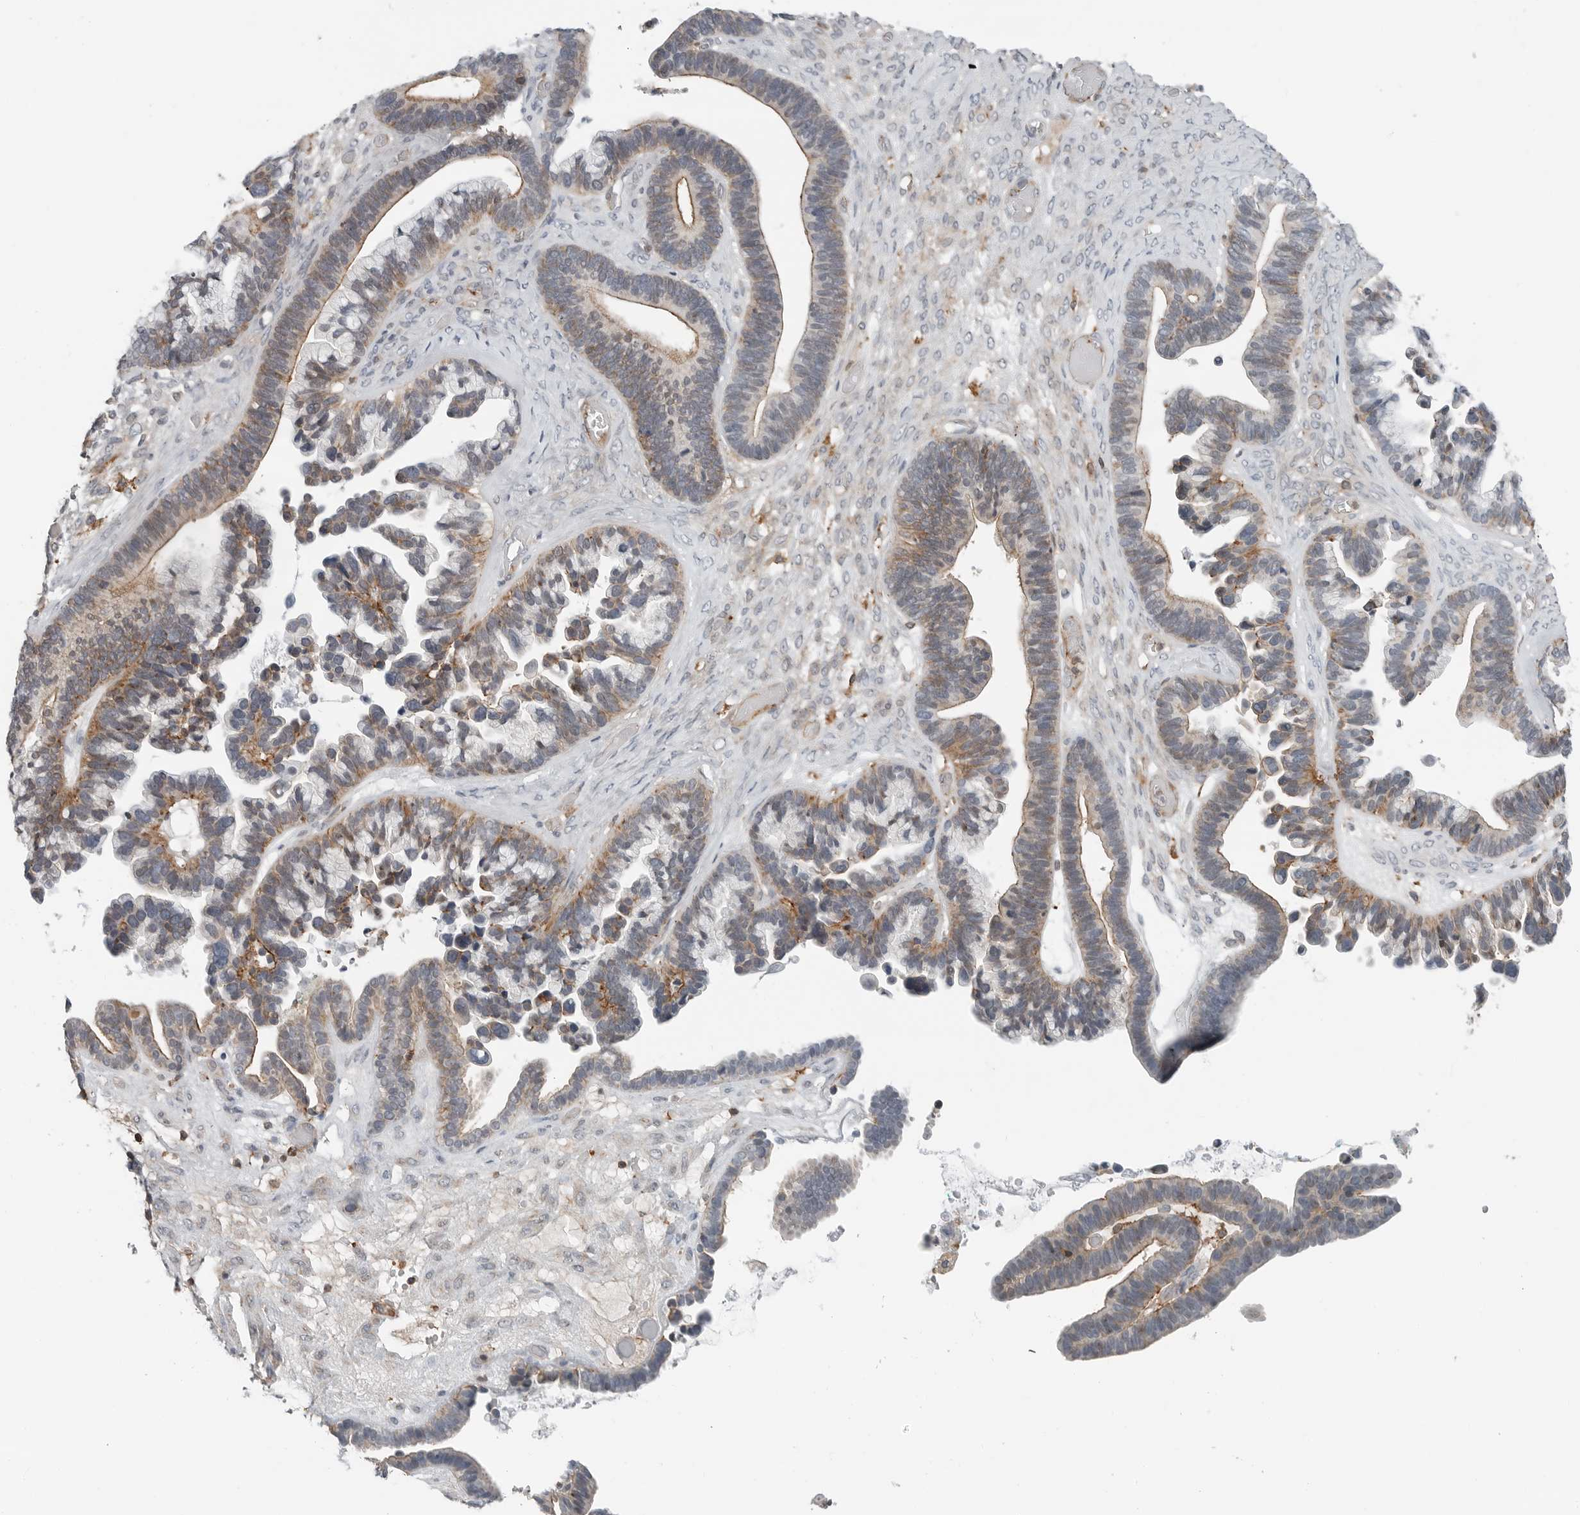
{"staining": {"intensity": "moderate", "quantity": "25%-75%", "location": "cytoplasmic/membranous"}, "tissue": "ovarian cancer", "cell_type": "Tumor cells", "image_type": "cancer", "snomed": [{"axis": "morphology", "description": "Cystadenocarcinoma, serous, NOS"}, {"axis": "topography", "description": "Ovary"}], "caption": "Tumor cells demonstrate moderate cytoplasmic/membranous expression in about 25%-75% of cells in ovarian cancer (serous cystadenocarcinoma).", "gene": "LEFTY2", "patient": {"sex": "female", "age": 56}}